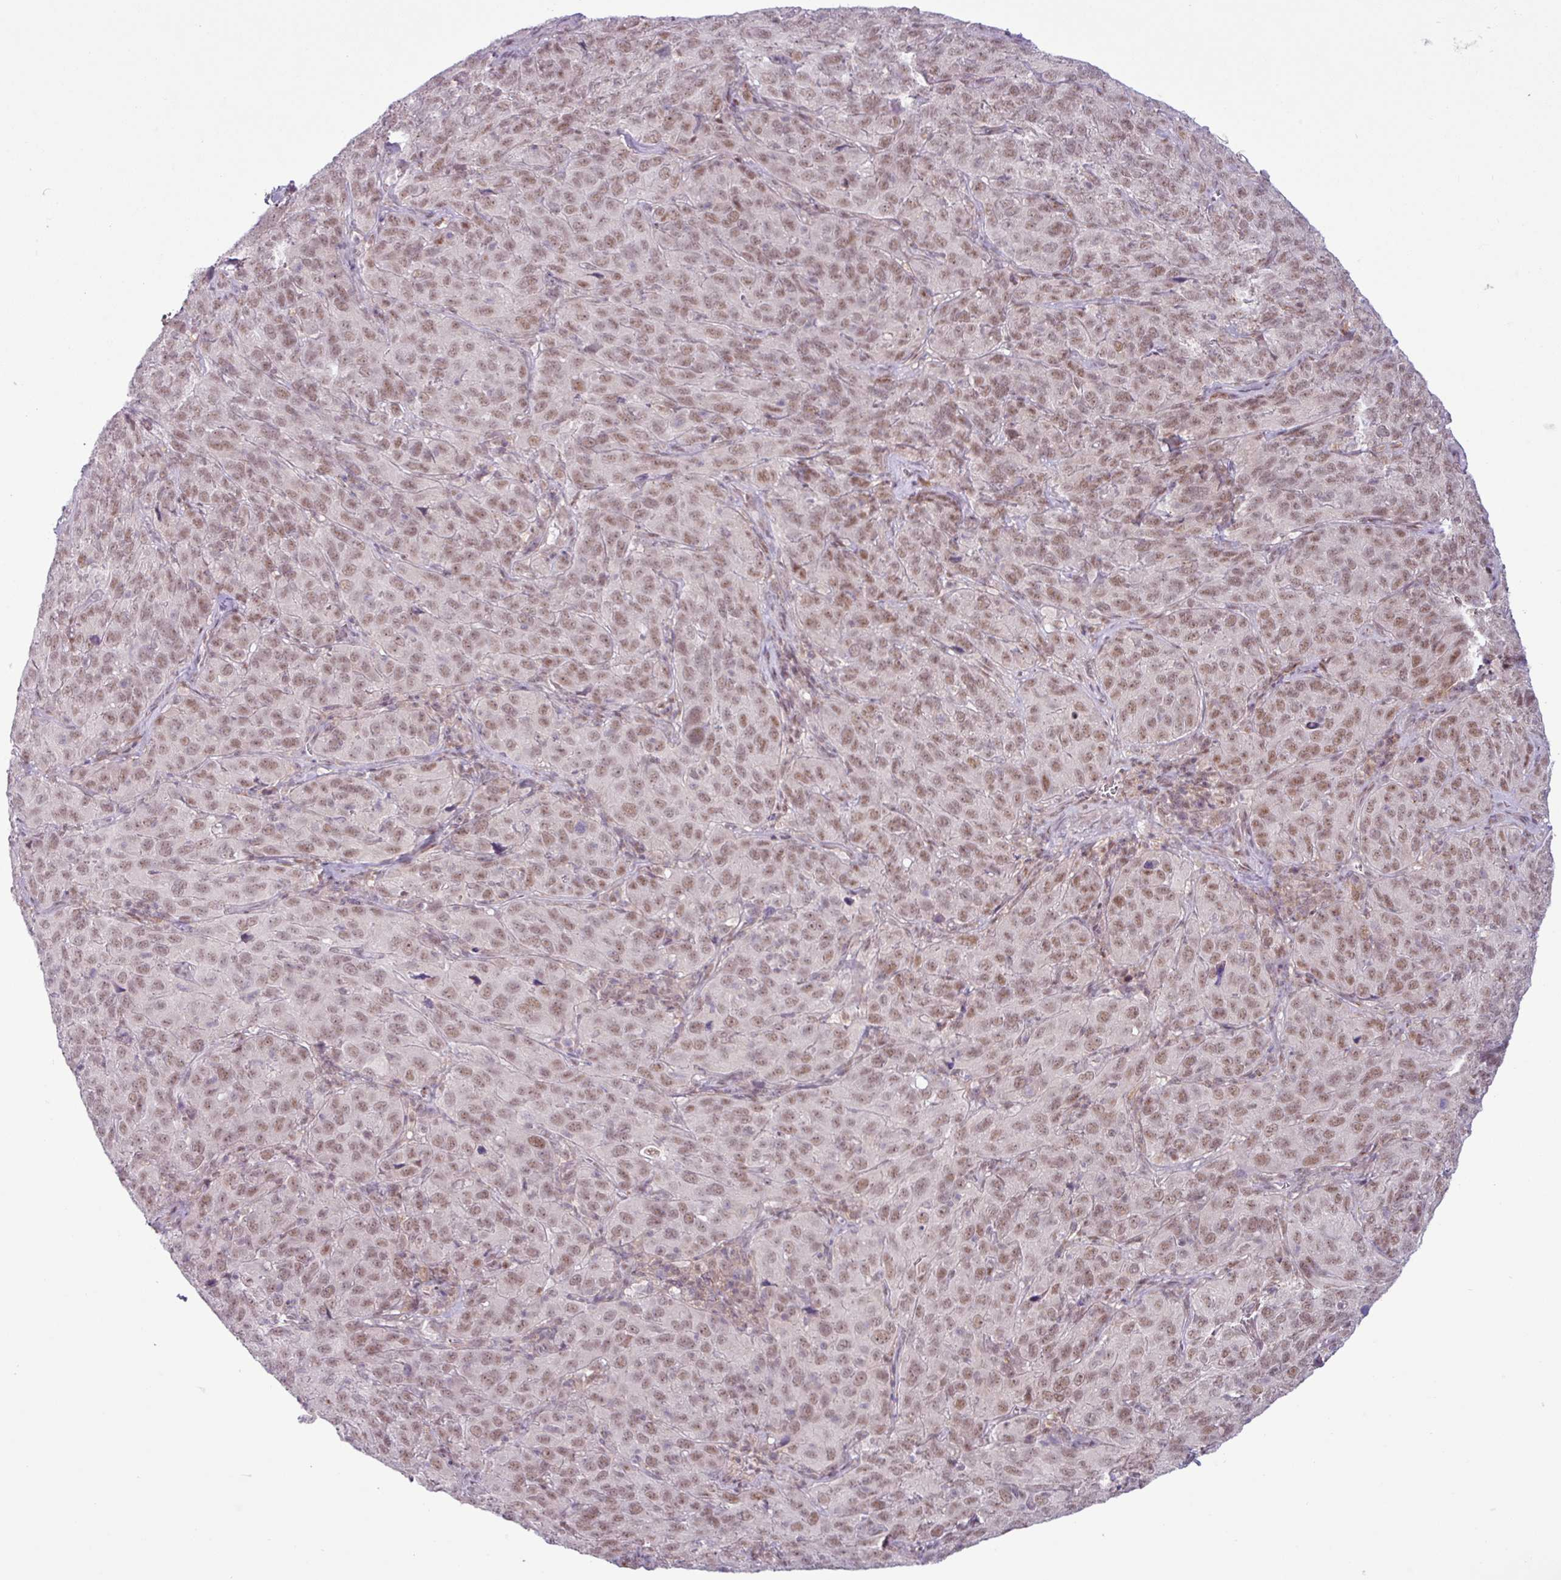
{"staining": {"intensity": "moderate", "quantity": ">75%", "location": "nuclear"}, "tissue": "cervical cancer", "cell_type": "Tumor cells", "image_type": "cancer", "snomed": [{"axis": "morphology", "description": "Normal tissue, NOS"}, {"axis": "morphology", "description": "Squamous cell carcinoma, NOS"}, {"axis": "topography", "description": "Cervix"}], "caption": "IHC (DAB) staining of human squamous cell carcinoma (cervical) shows moderate nuclear protein staining in about >75% of tumor cells.", "gene": "NOTCH2", "patient": {"sex": "female", "age": 51}}